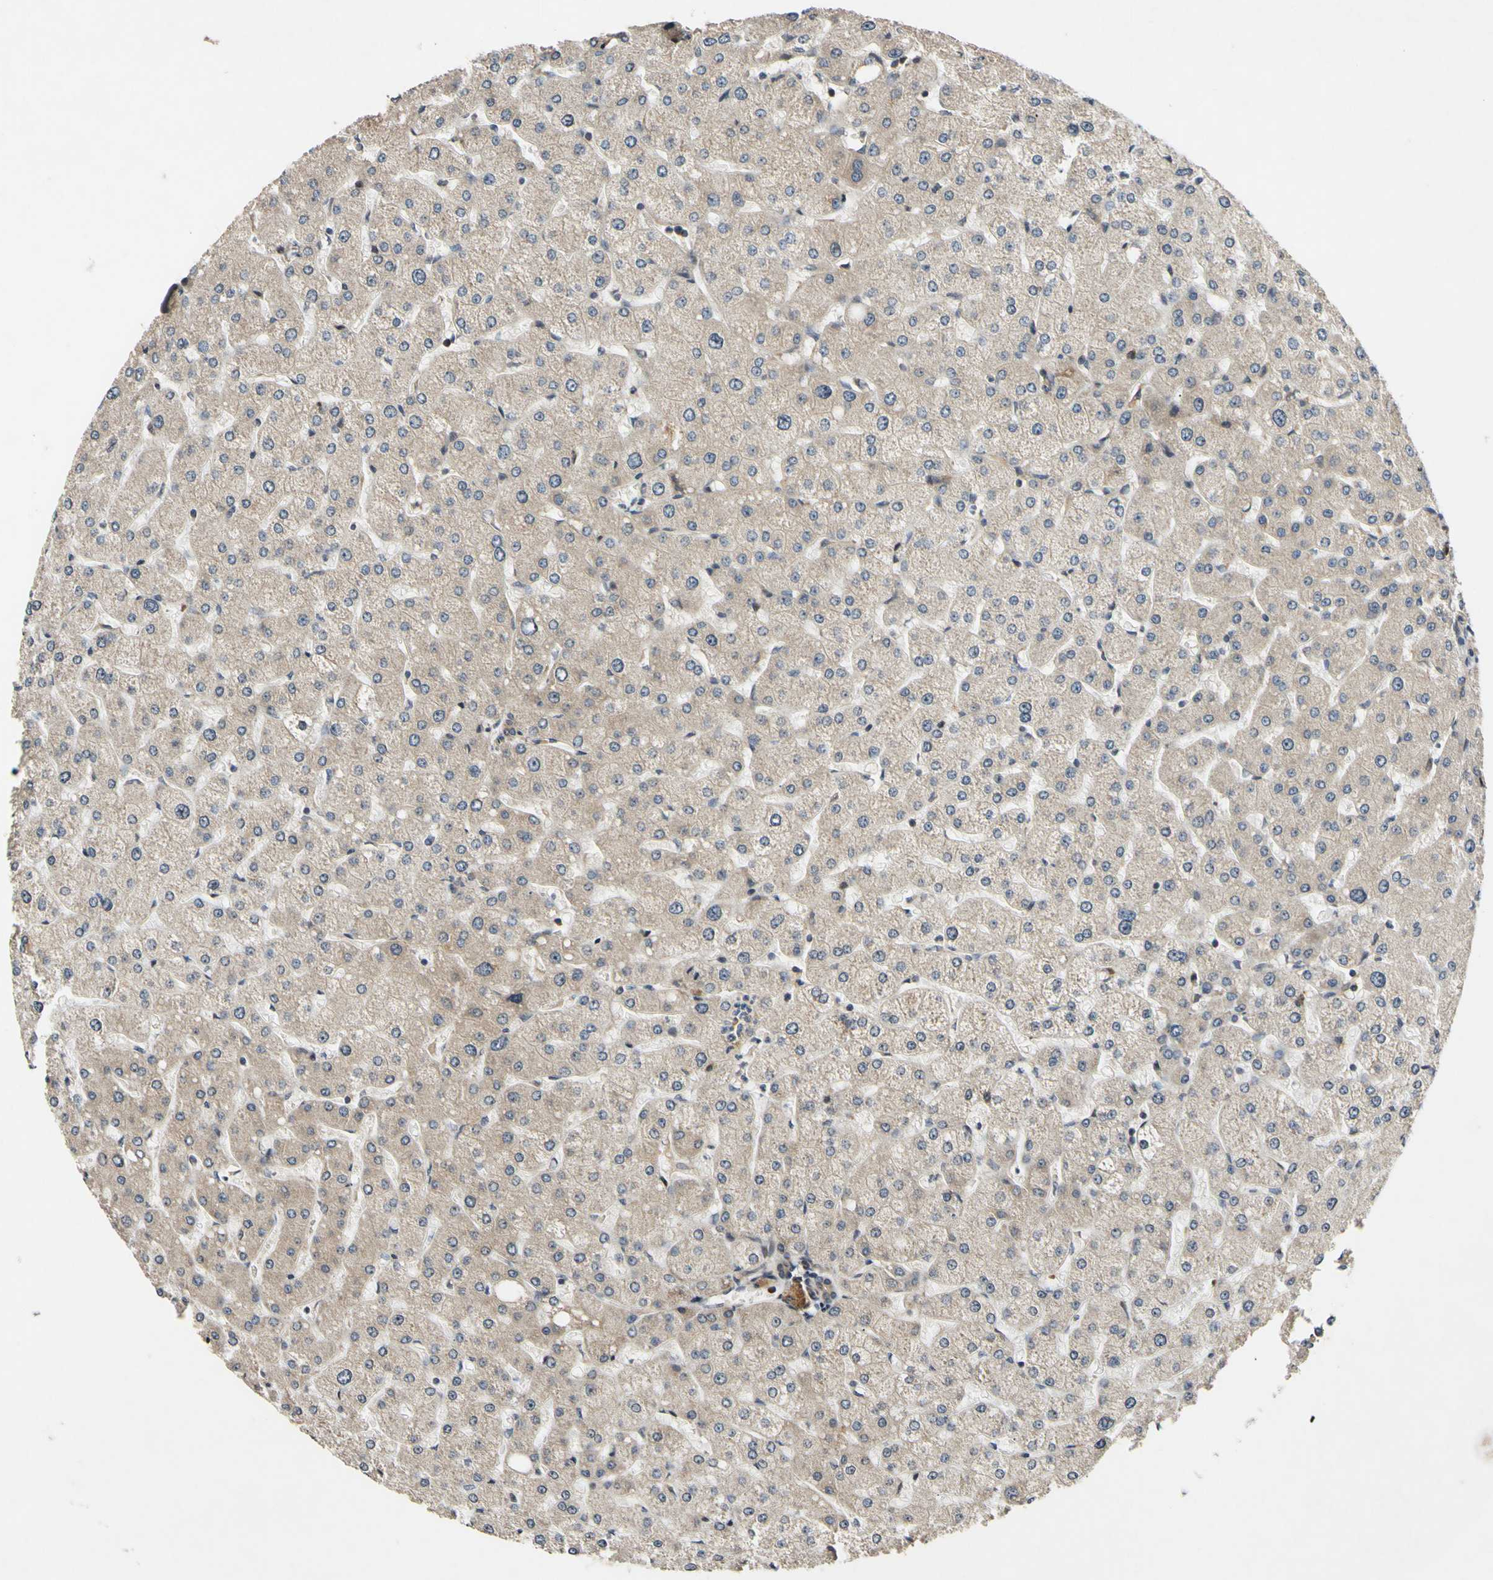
{"staining": {"intensity": "negative", "quantity": "none", "location": "none"}, "tissue": "liver", "cell_type": "Cholangiocytes", "image_type": "normal", "snomed": [{"axis": "morphology", "description": "Normal tissue, NOS"}, {"axis": "topography", "description": "Liver"}], "caption": "DAB (3,3'-diaminobenzidine) immunohistochemical staining of benign liver displays no significant positivity in cholangiocytes.", "gene": "CSNK1E", "patient": {"sex": "male", "age": 55}}